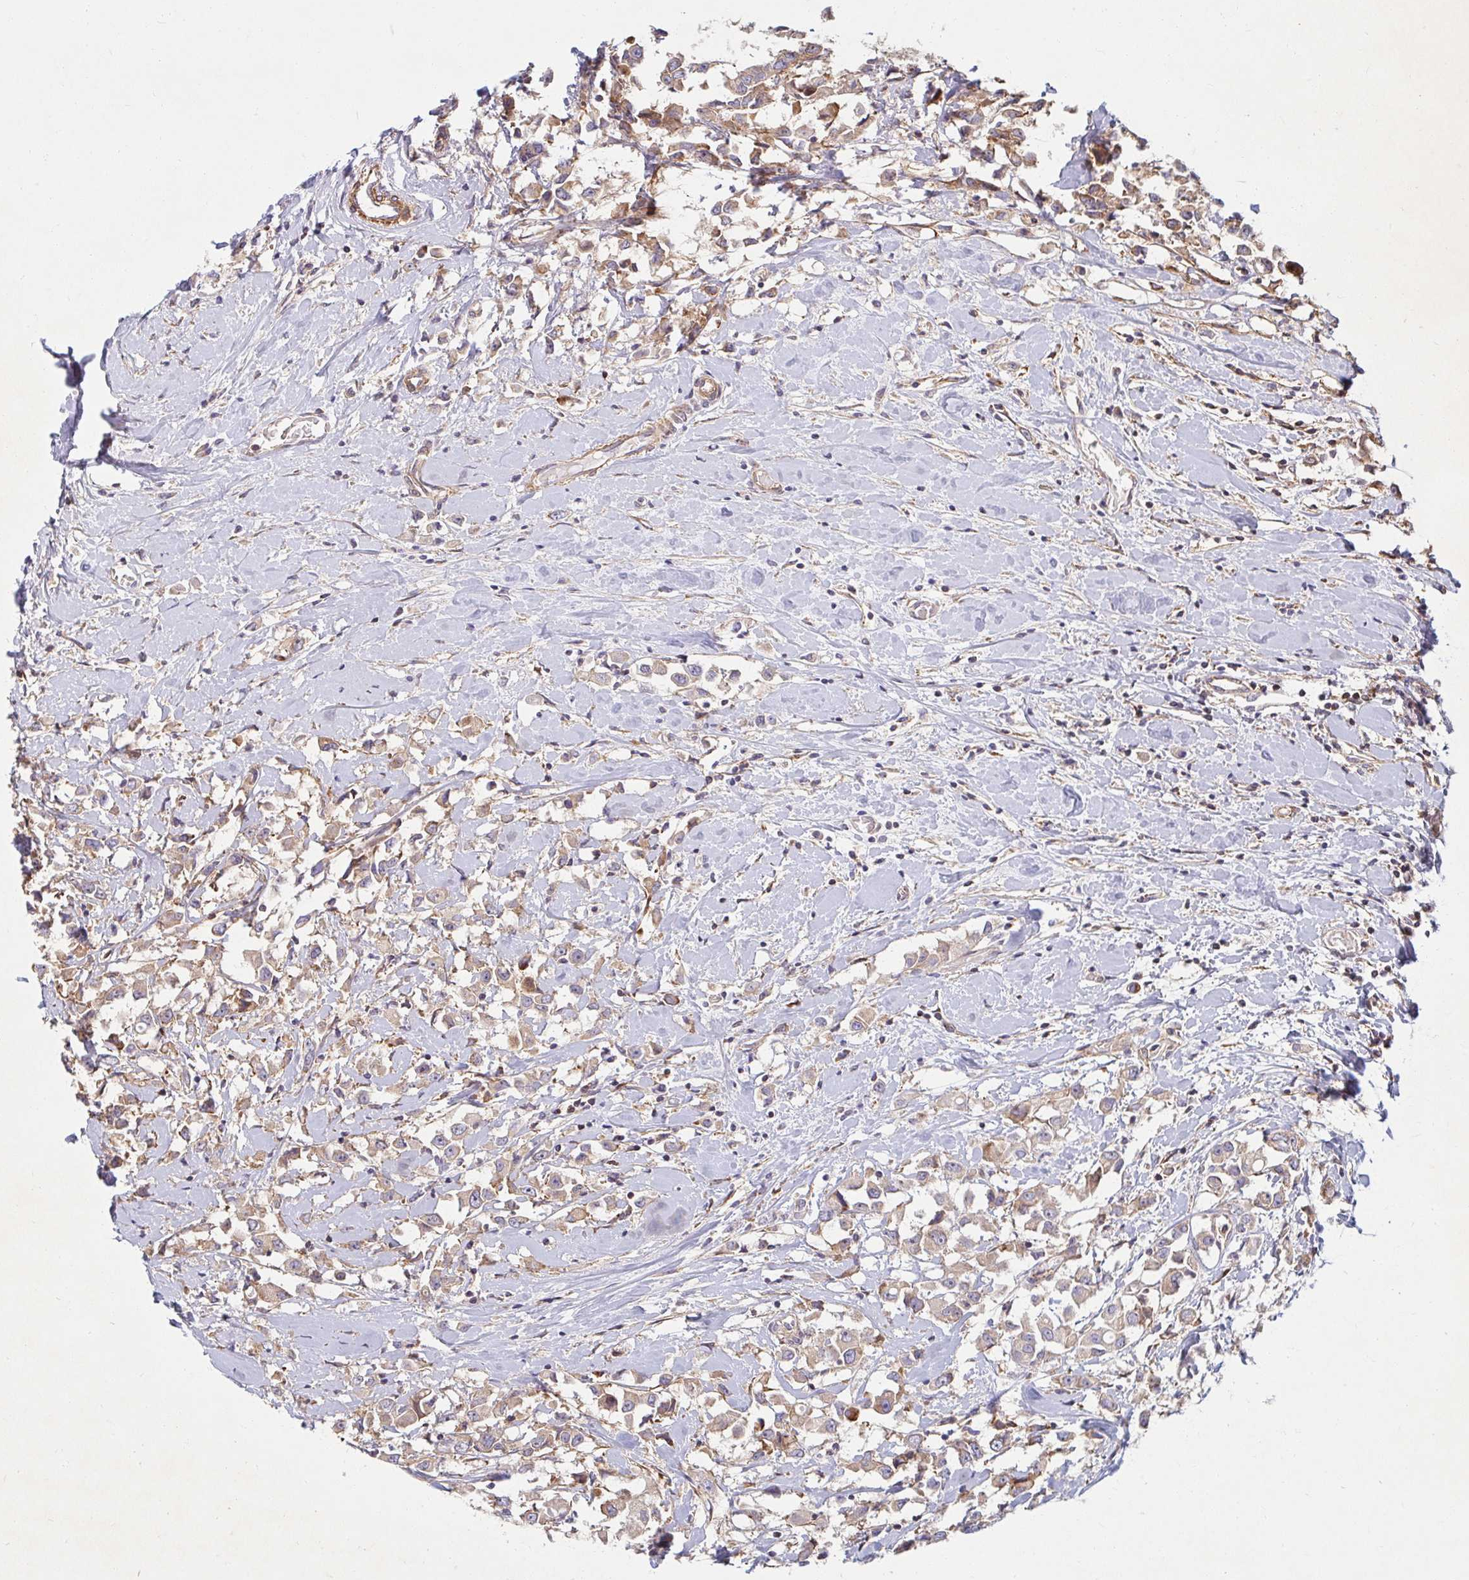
{"staining": {"intensity": "moderate", "quantity": ">75%", "location": "cytoplasmic/membranous"}, "tissue": "breast cancer", "cell_type": "Tumor cells", "image_type": "cancer", "snomed": [{"axis": "morphology", "description": "Duct carcinoma"}, {"axis": "topography", "description": "Breast"}], "caption": "Protein positivity by immunohistochemistry (IHC) exhibits moderate cytoplasmic/membranous staining in about >75% of tumor cells in breast cancer (intraductal carcinoma).", "gene": "BTF3", "patient": {"sex": "female", "age": 61}}